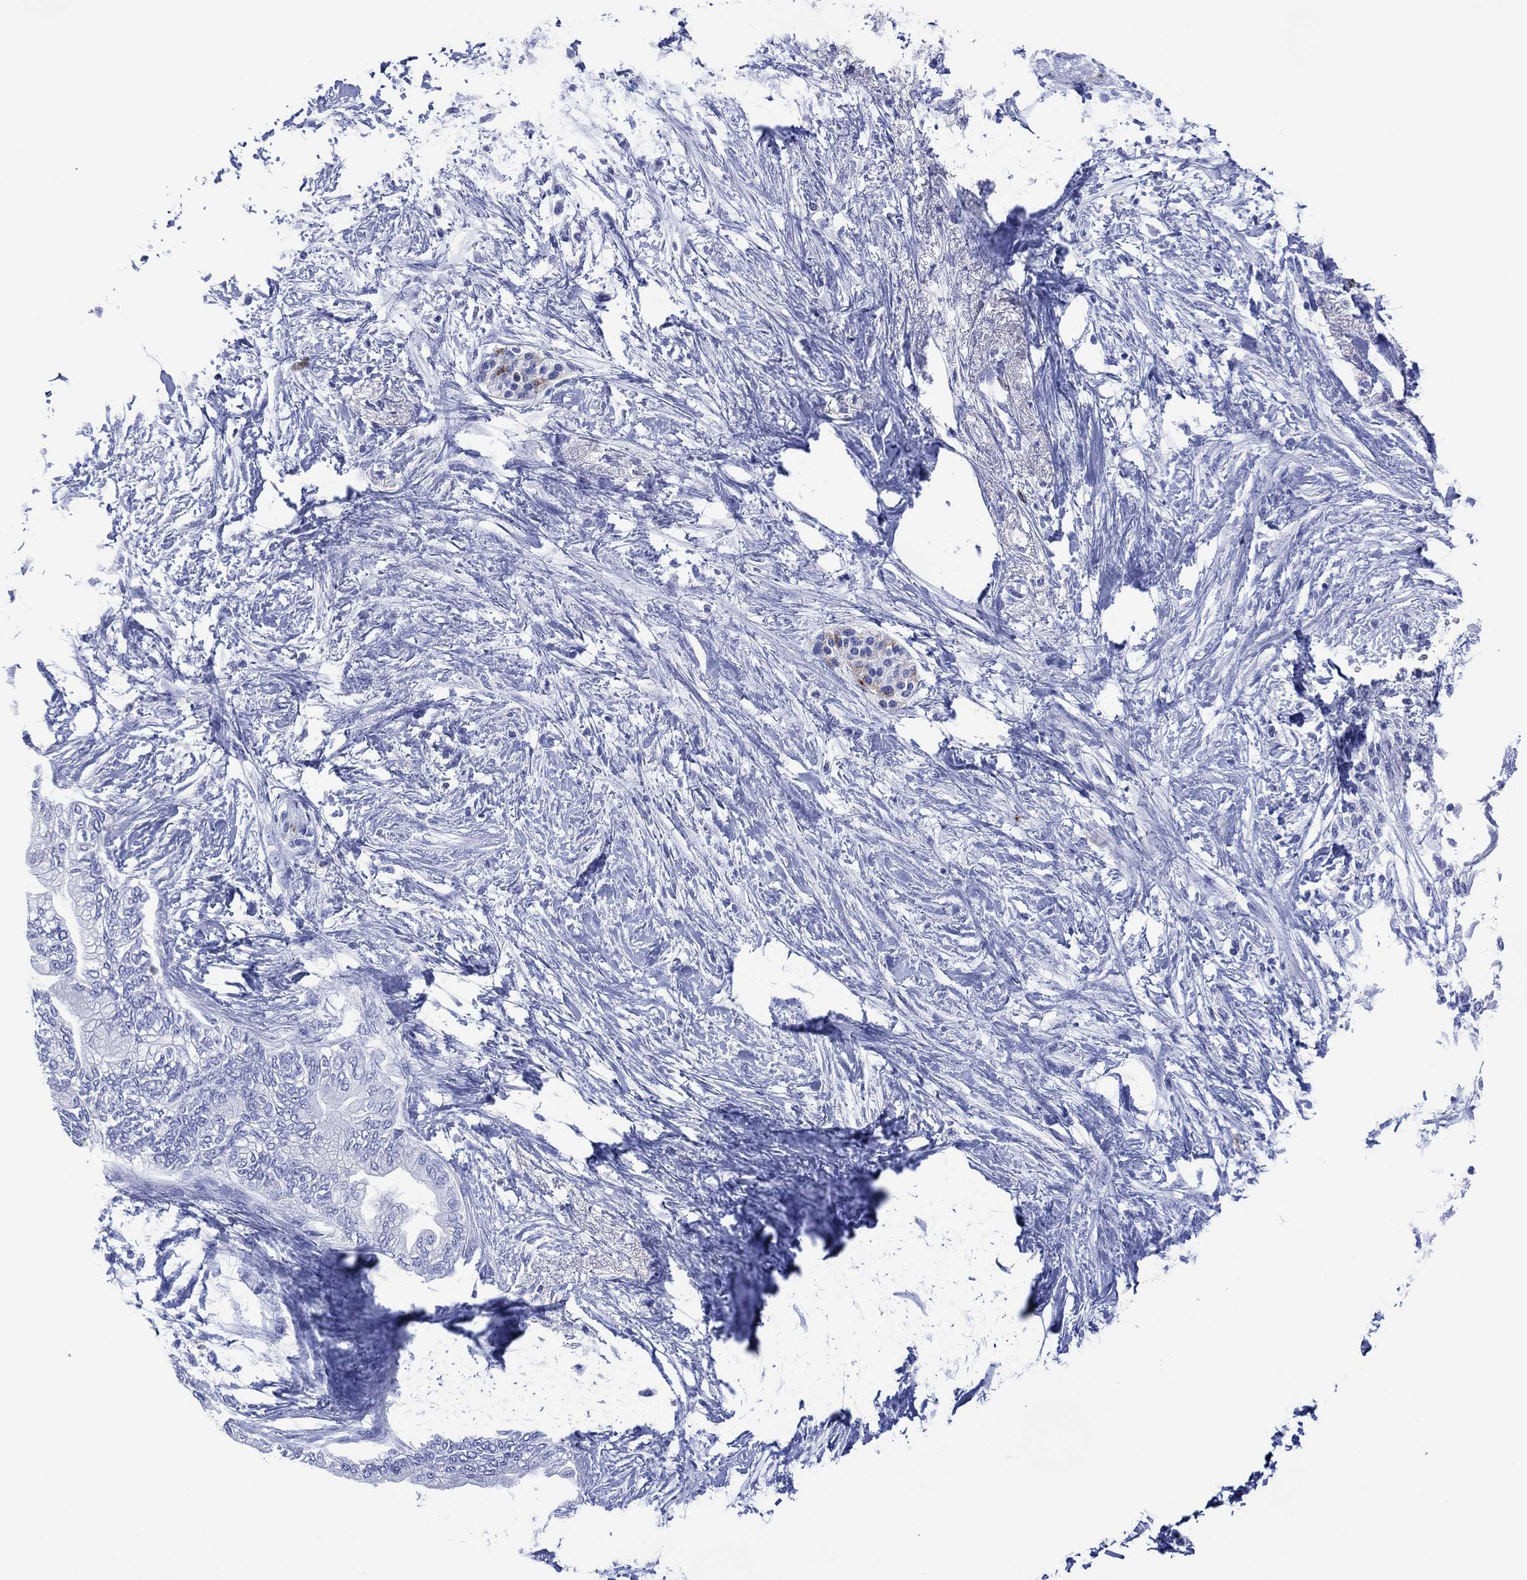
{"staining": {"intensity": "negative", "quantity": "none", "location": "none"}, "tissue": "pancreatic cancer", "cell_type": "Tumor cells", "image_type": "cancer", "snomed": [{"axis": "morphology", "description": "Normal tissue, NOS"}, {"axis": "morphology", "description": "Adenocarcinoma, NOS"}, {"axis": "topography", "description": "Pancreas"}, {"axis": "topography", "description": "Duodenum"}], "caption": "Immunohistochemistry histopathology image of pancreatic cancer (adenocarcinoma) stained for a protein (brown), which exhibits no expression in tumor cells. Nuclei are stained in blue.", "gene": "DPP4", "patient": {"sex": "female", "age": 60}}